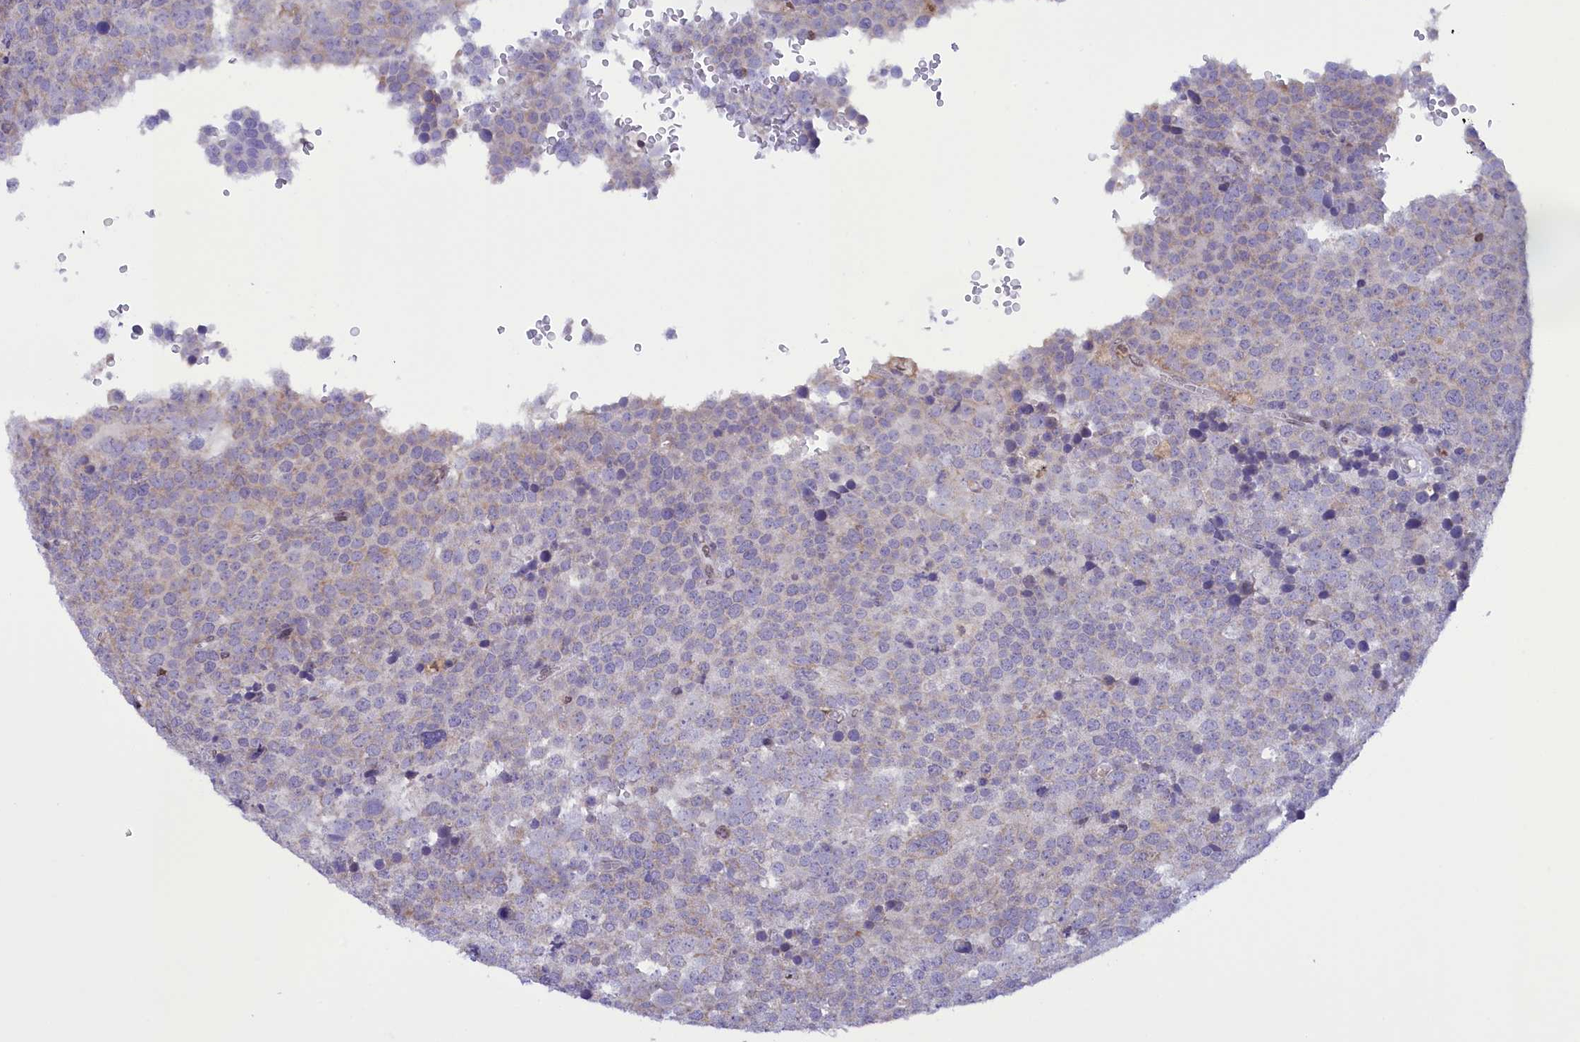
{"staining": {"intensity": "negative", "quantity": "none", "location": "none"}, "tissue": "testis cancer", "cell_type": "Tumor cells", "image_type": "cancer", "snomed": [{"axis": "morphology", "description": "Seminoma, NOS"}, {"axis": "topography", "description": "Testis"}], "caption": "High magnification brightfield microscopy of seminoma (testis) stained with DAB (3,3'-diaminobenzidine) (brown) and counterstained with hematoxylin (blue): tumor cells show no significant staining. The staining was performed using DAB (3,3'-diaminobenzidine) to visualize the protein expression in brown, while the nuclei were stained in blue with hematoxylin (Magnification: 20x).", "gene": "IZUMO2", "patient": {"sex": "male", "age": 71}}